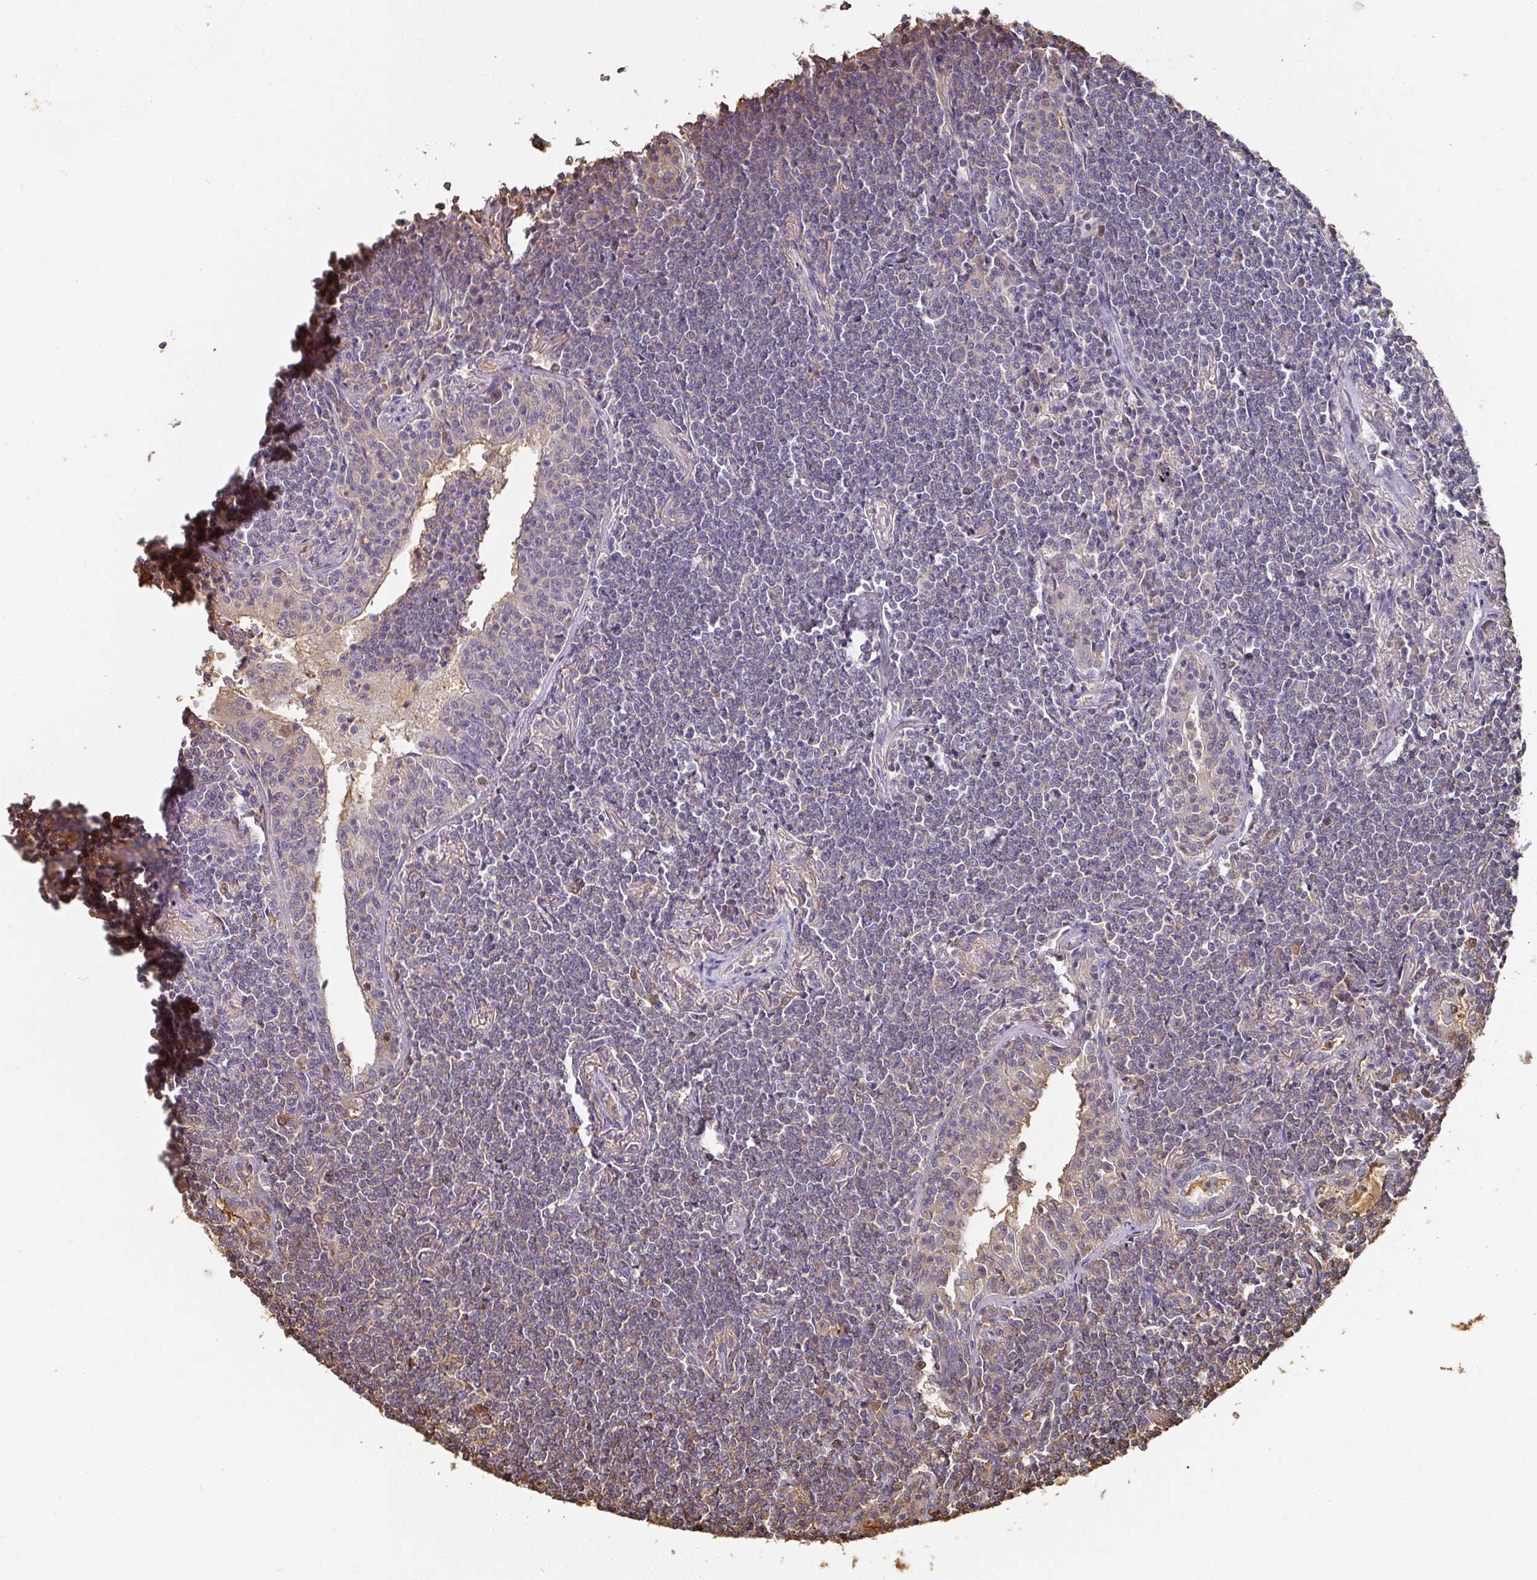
{"staining": {"intensity": "negative", "quantity": "none", "location": "none"}, "tissue": "lymphoma", "cell_type": "Tumor cells", "image_type": "cancer", "snomed": [{"axis": "morphology", "description": "Malignant lymphoma, non-Hodgkin's type, Low grade"}, {"axis": "topography", "description": "Lung"}], "caption": "Immunohistochemistry (IHC) image of lymphoma stained for a protein (brown), which shows no expression in tumor cells.", "gene": "ALB", "patient": {"sex": "female", "age": 71}}